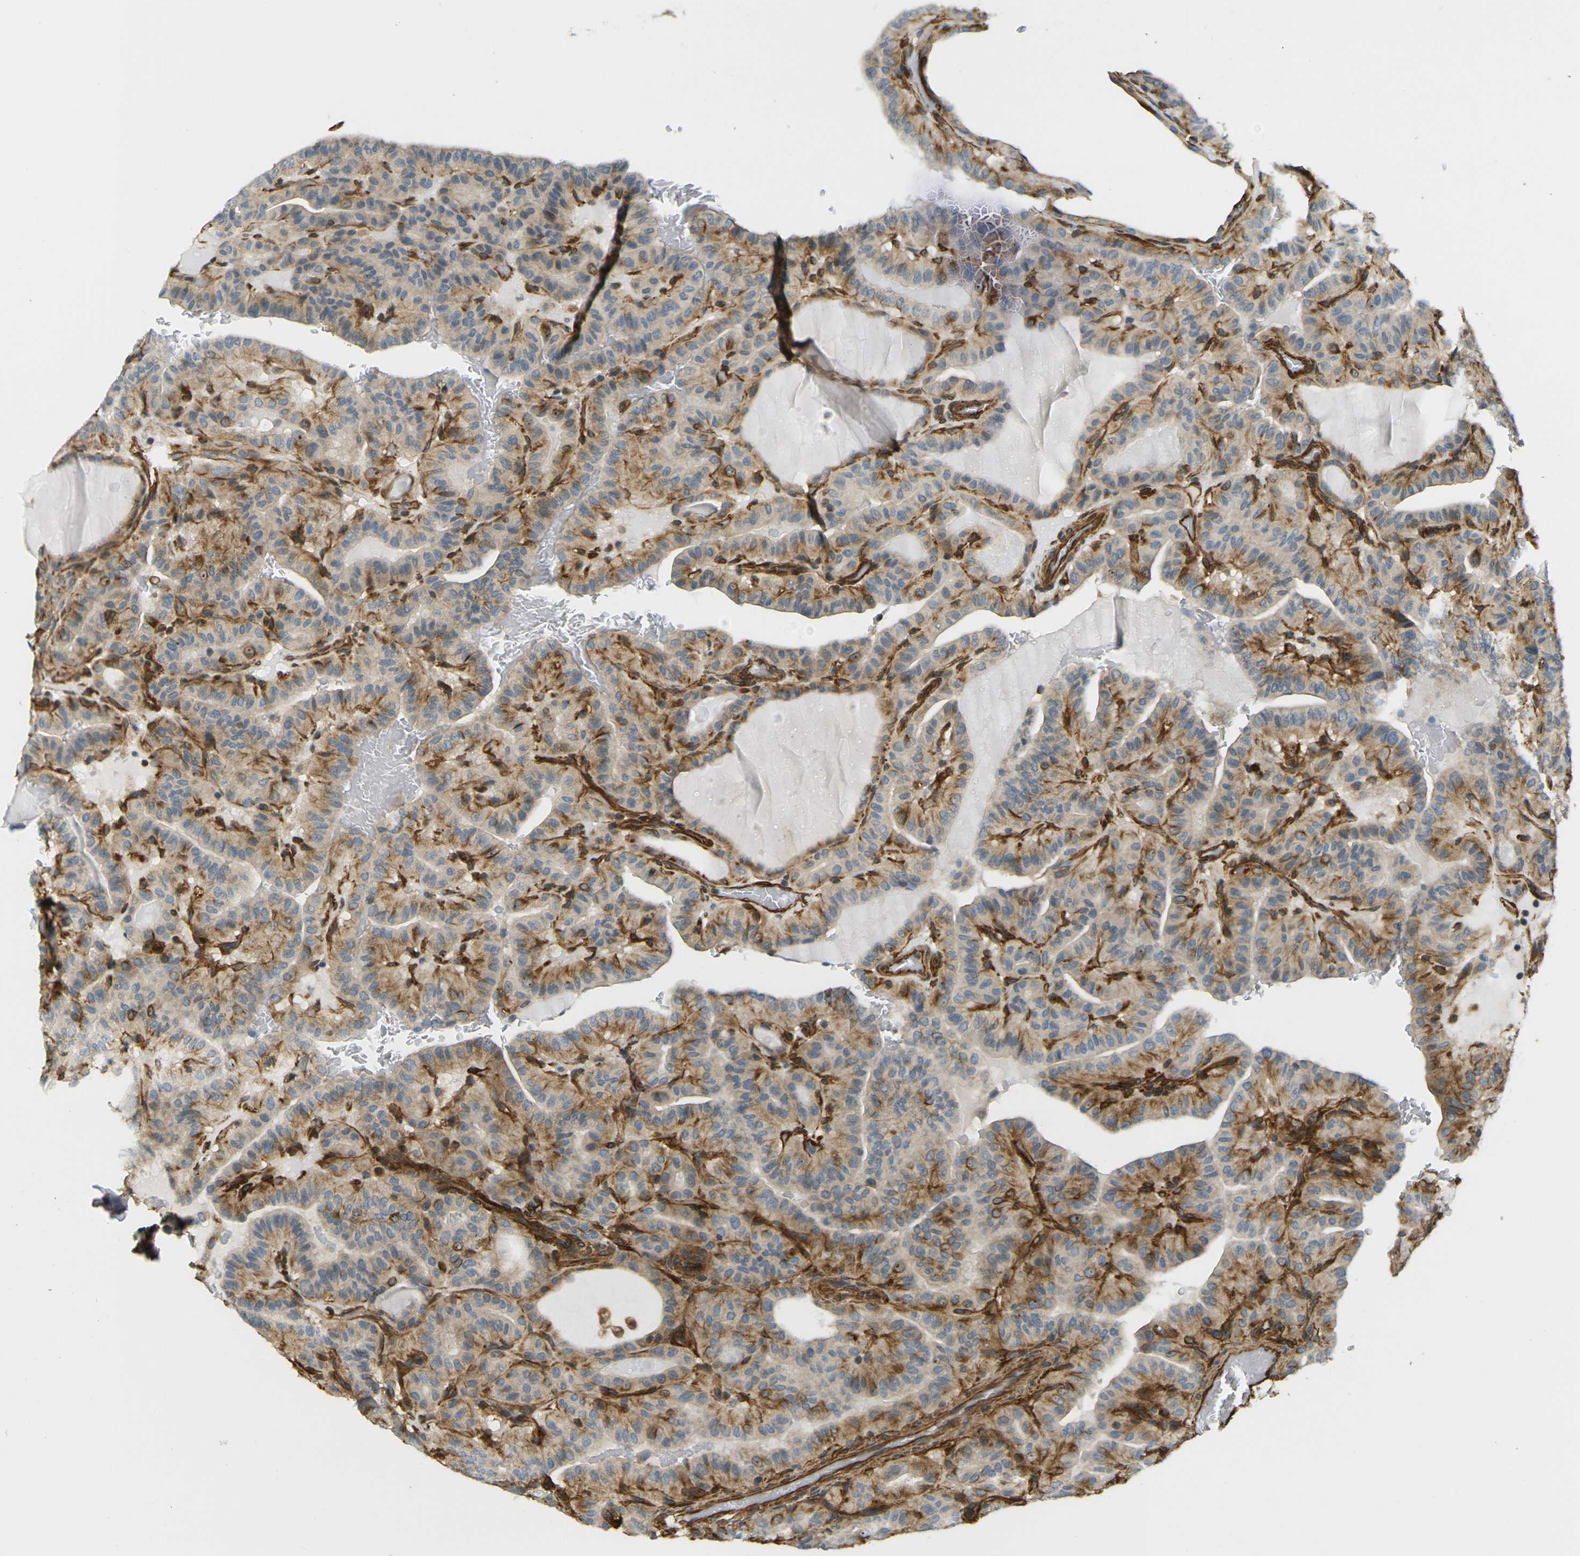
{"staining": {"intensity": "moderate", "quantity": ">75%", "location": "cytoplasmic/membranous"}, "tissue": "thyroid cancer", "cell_type": "Tumor cells", "image_type": "cancer", "snomed": [{"axis": "morphology", "description": "Papillary adenocarcinoma, NOS"}, {"axis": "topography", "description": "Thyroid gland"}], "caption": "High-power microscopy captured an IHC histopathology image of thyroid cancer, revealing moderate cytoplasmic/membranous expression in approximately >75% of tumor cells. The protein of interest is stained brown, and the nuclei are stained in blue (DAB IHC with brightfield microscopy, high magnification).", "gene": "CYTH3", "patient": {"sex": "male", "age": 77}}